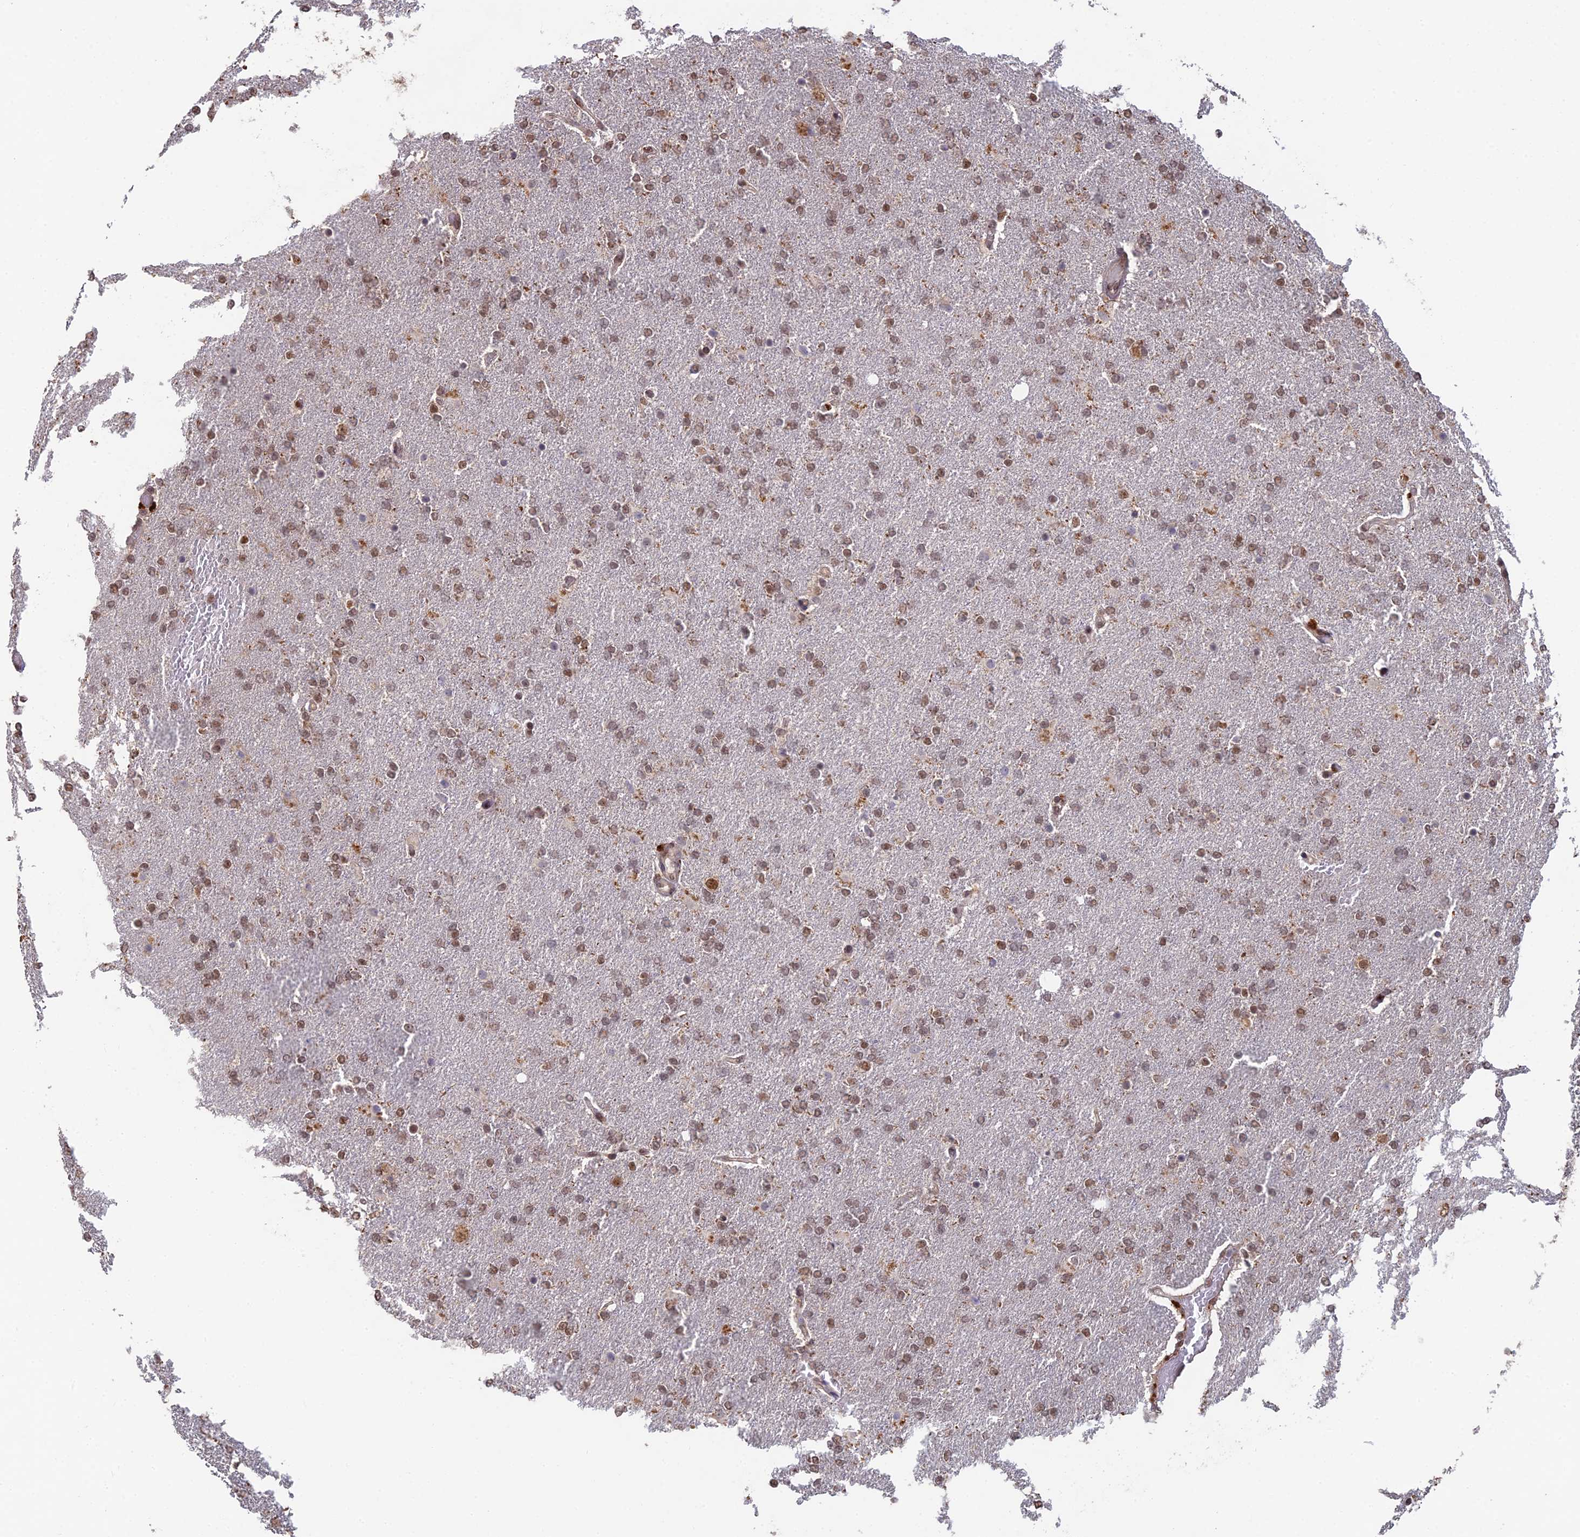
{"staining": {"intensity": "moderate", "quantity": ">75%", "location": "nuclear"}, "tissue": "glioma", "cell_type": "Tumor cells", "image_type": "cancer", "snomed": [{"axis": "morphology", "description": "Glioma, malignant, High grade"}, {"axis": "topography", "description": "Brain"}], "caption": "A medium amount of moderate nuclear staining is seen in approximately >75% of tumor cells in glioma tissue. Ihc stains the protein in brown and the nuclei are stained blue.", "gene": "RANBP3", "patient": {"sex": "male", "age": 72}}